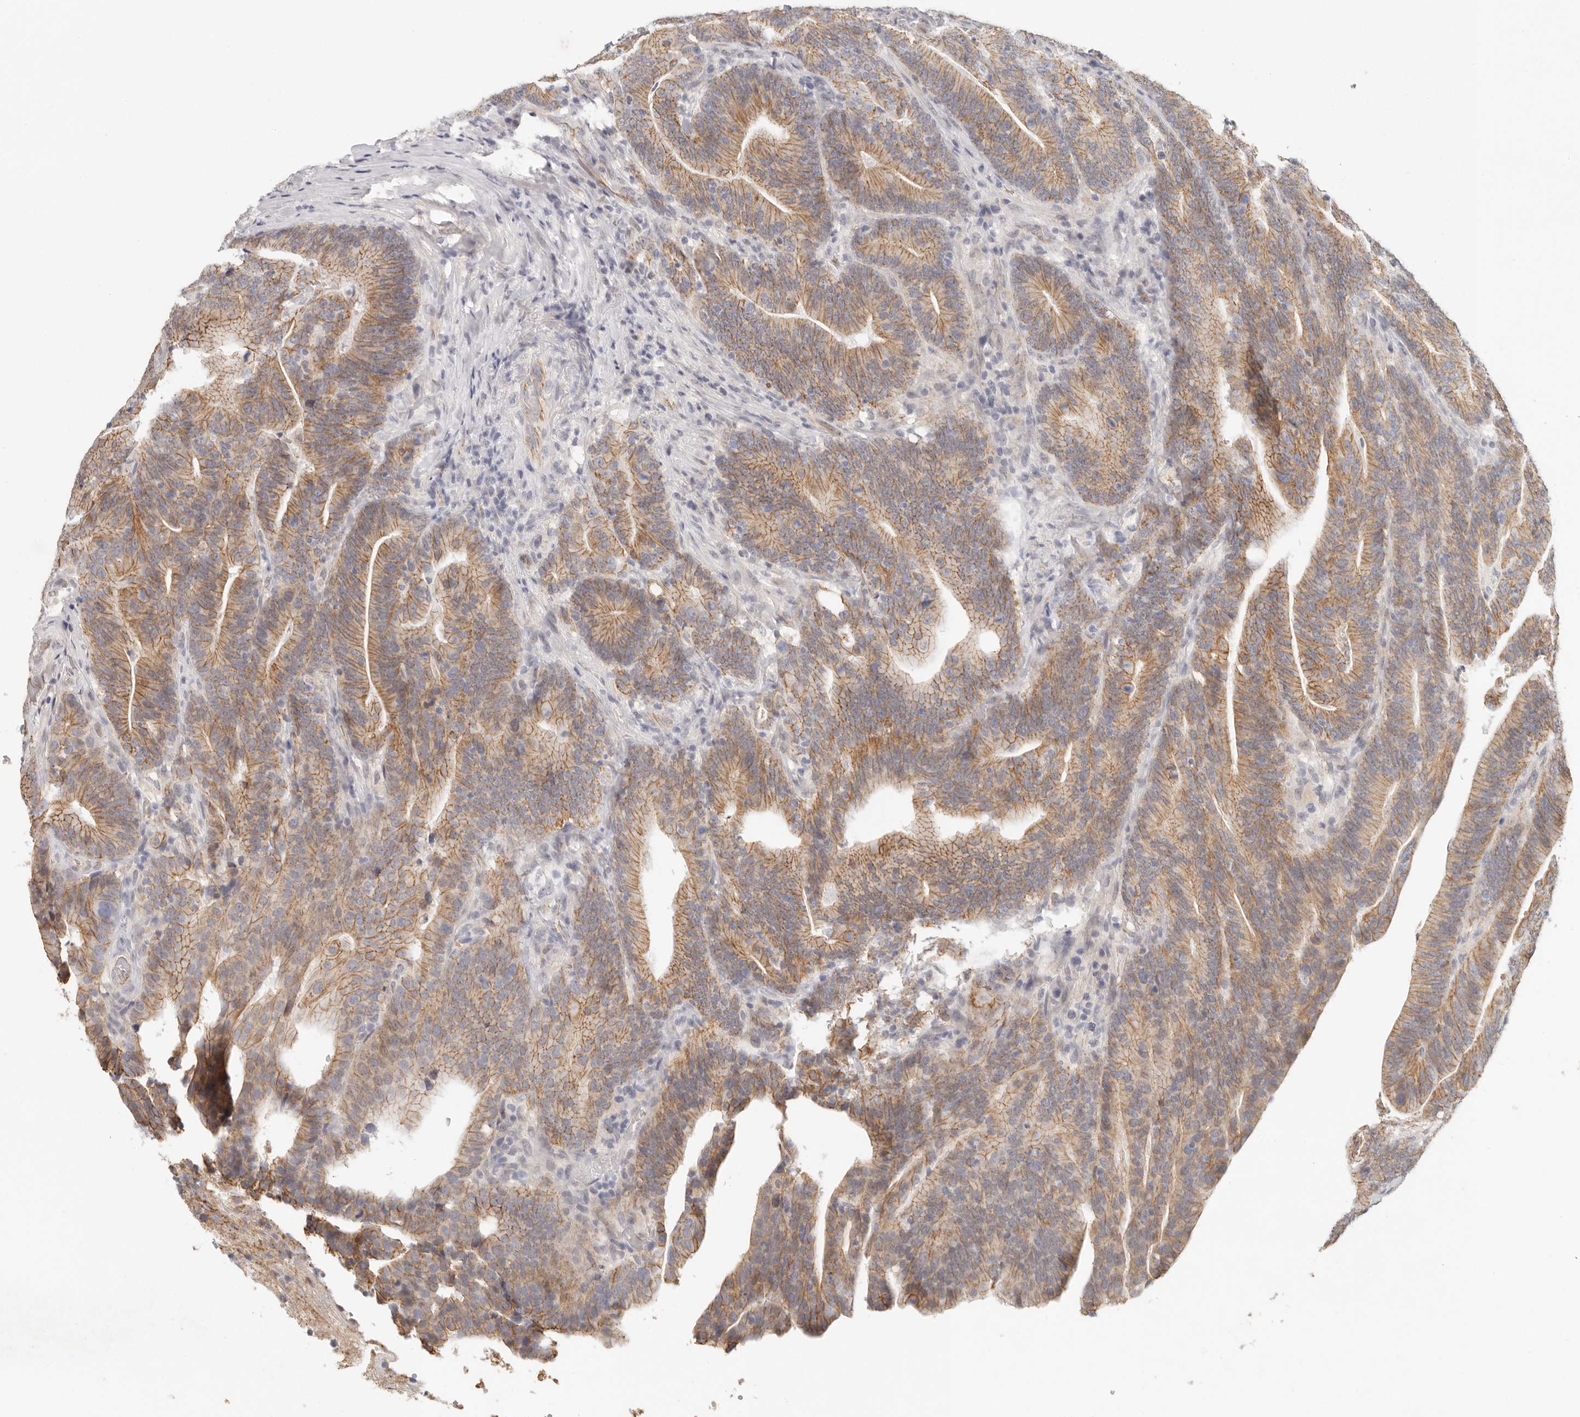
{"staining": {"intensity": "moderate", "quantity": ">75%", "location": "cytoplasmic/membranous"}, "tissue": "colorectal cancer", "cell_type": "Tumor cells", "image_type": "cancer", "snomed": [{"axis": "morphology", "description": "Adenocarcinoma, NOS"}, {"axis": "topography", "description": "Colon"}], "caption": "Immunohistochemistry staining of colorectal cancer (adenocarcinoma), which exhibits medium levels of moderate cytoplasmic/membranous positivity in about >75% of tumor cells indicating moderate cytoplasmic/membranous protein expression. The staining was performed using DAB (brown) for protein detection and nuclei were counterstained in hematoxylin (blue).", "gene": "ANXA9", "patient": {"sex": "female", "age": 66}}